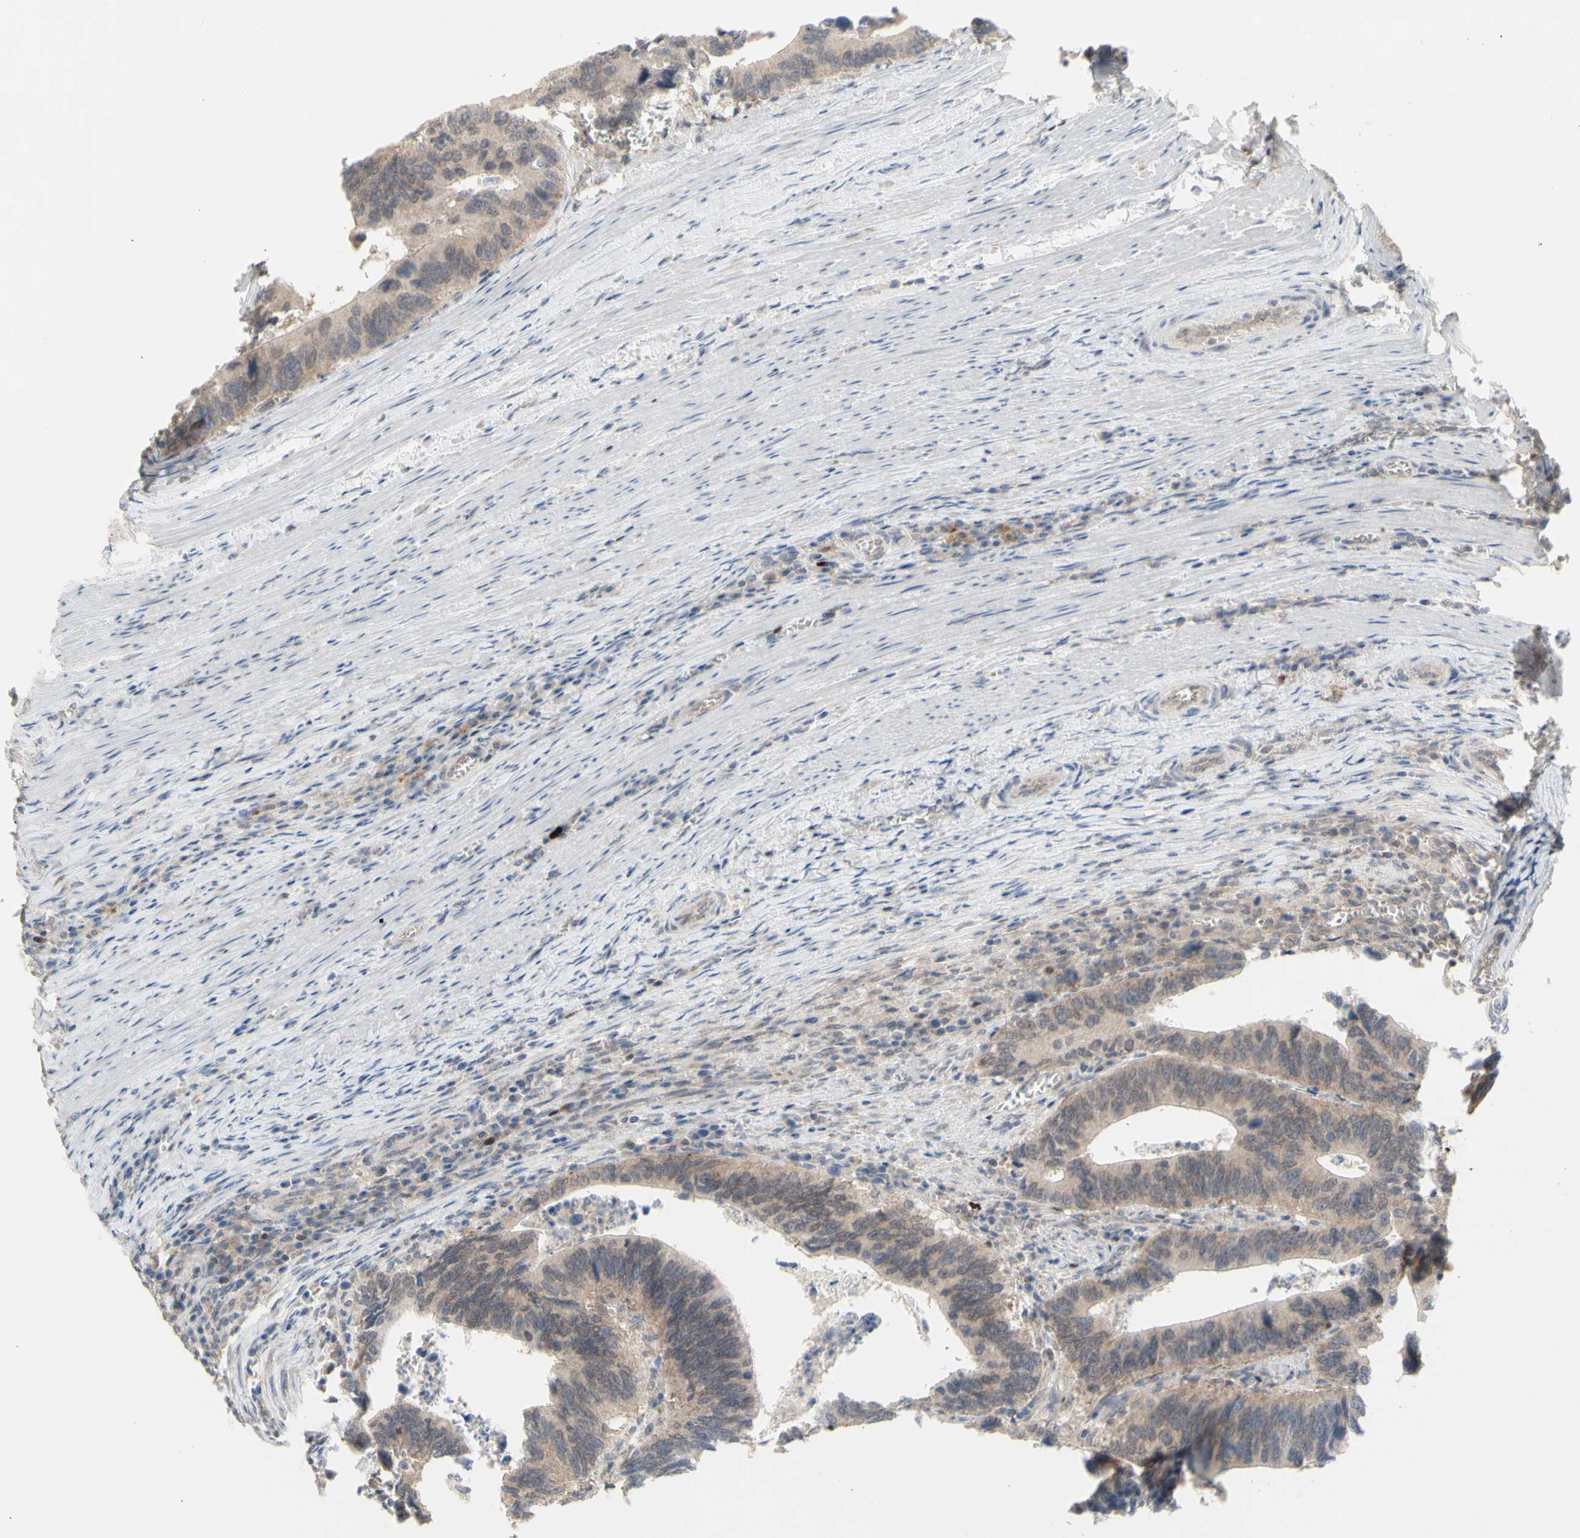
{"staining": {"intensity": "weak", "quantity": ">75%", "location": "cytoplasmic/membranous"}, "tissue": "colorectal cancer", "cell_type": "Tumor cells", "image_type": "cancer", "snomed": [{"axis": "morphology", "description": "Adenocarcinoma, NOS"}, {"axis": "topography", "description": "Colon"}], "caption": "Human colorectal cancer stained for a protein (brown) shows weak cytoplasmic/membranous positive expression in about >75% of tumor cells.", "gene": "NLRP1", "patient": {"sex": "male", "age": 72}}